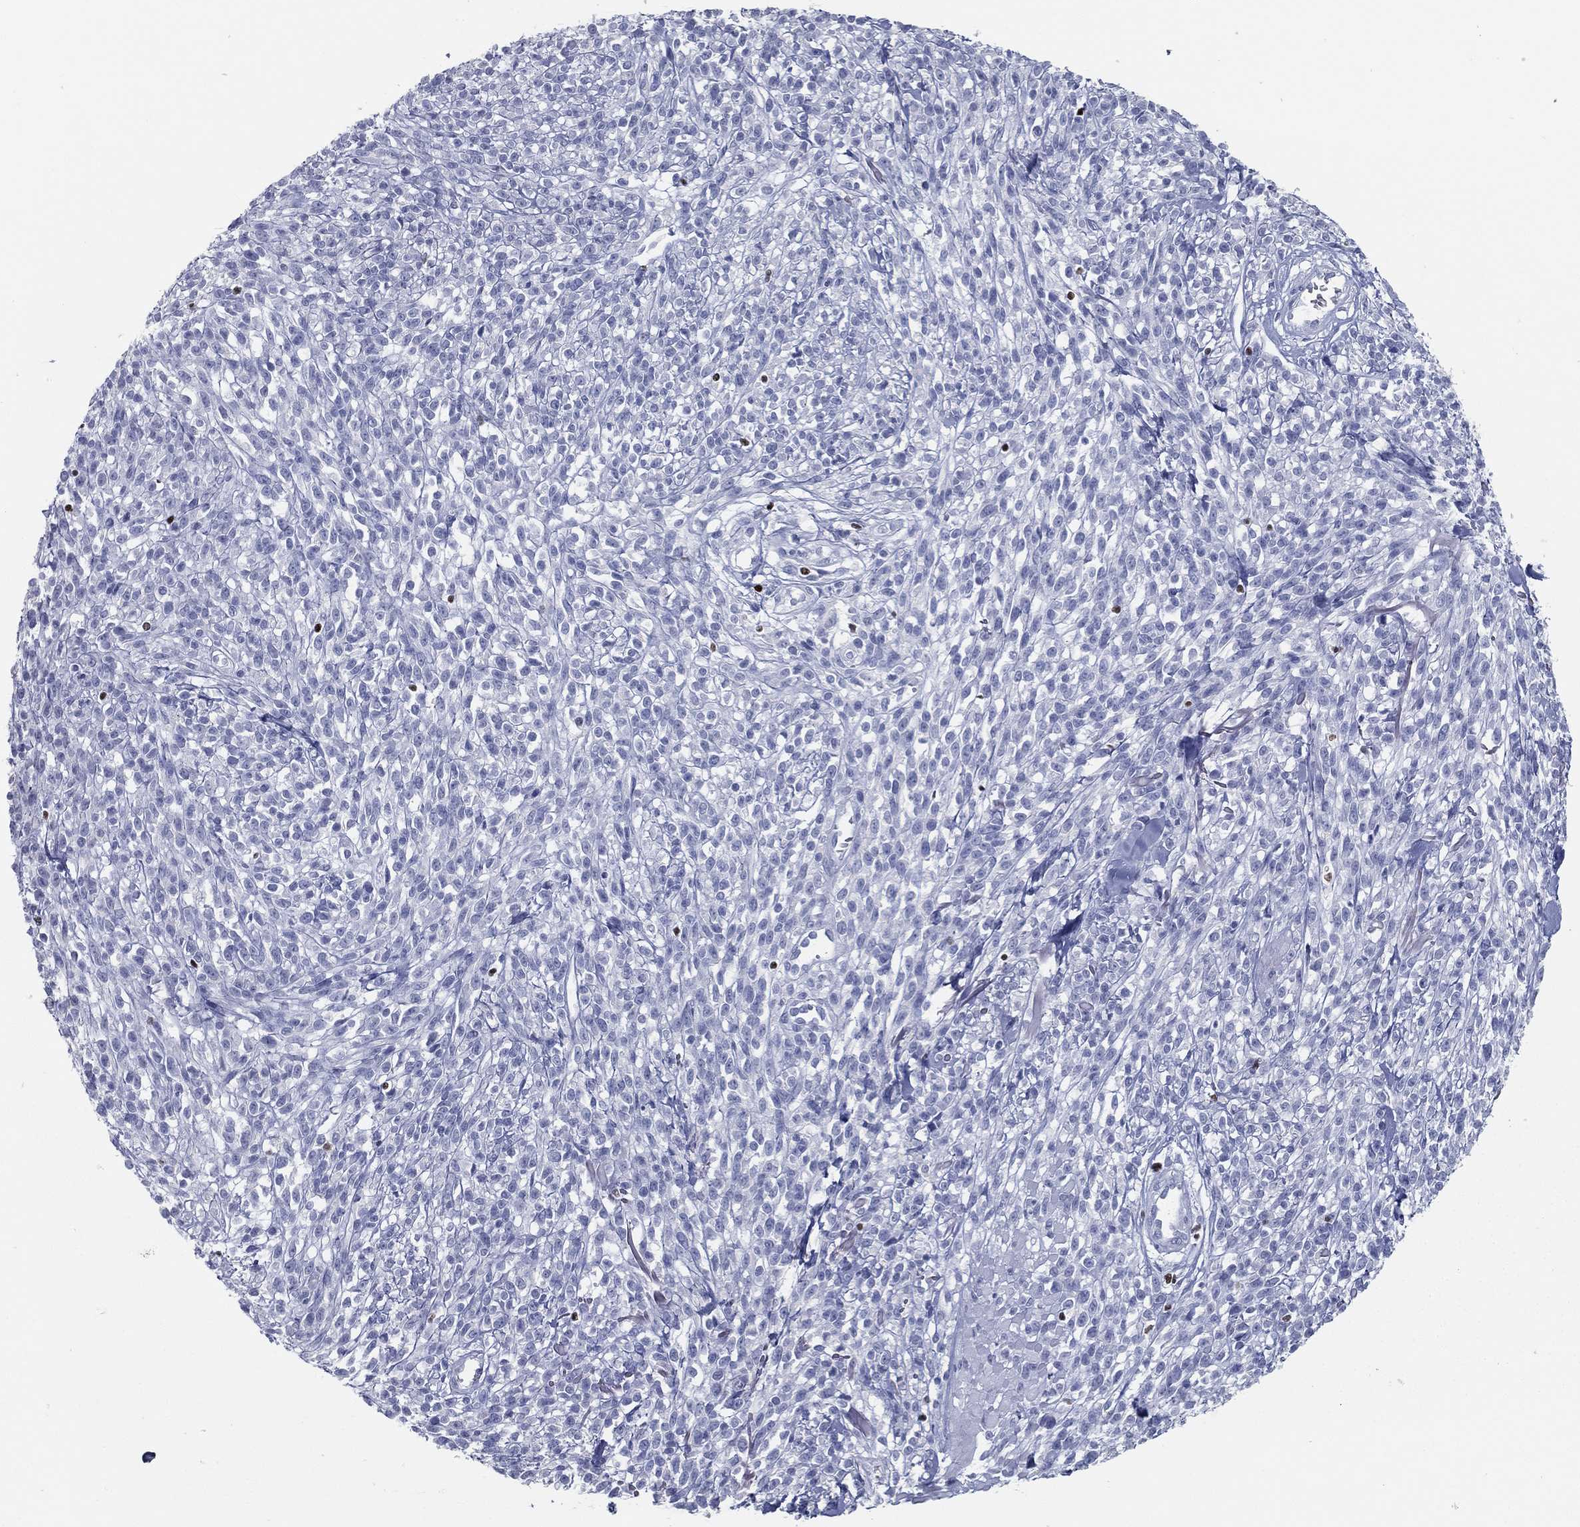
{"staining": {"intensity": "negative", "quantity": "none", "location": "none"}, "tissue": "melanoma", "cell_type": "Tumor cells", "image_type": "cancer", "snomed": [{"axis": "morphology", "description": "Malignant melanoma, NOS"}, {"axis": "topography", "description": "Skin"}, {"axis": "topography", "description": "Skin of trunk"}], "caption": "Photomicrograph shows no significant protein expression in tumor cells of malignant melanoma.", "gene": "PYHIN1", "patient": {"sex": "male", "age": 74}}